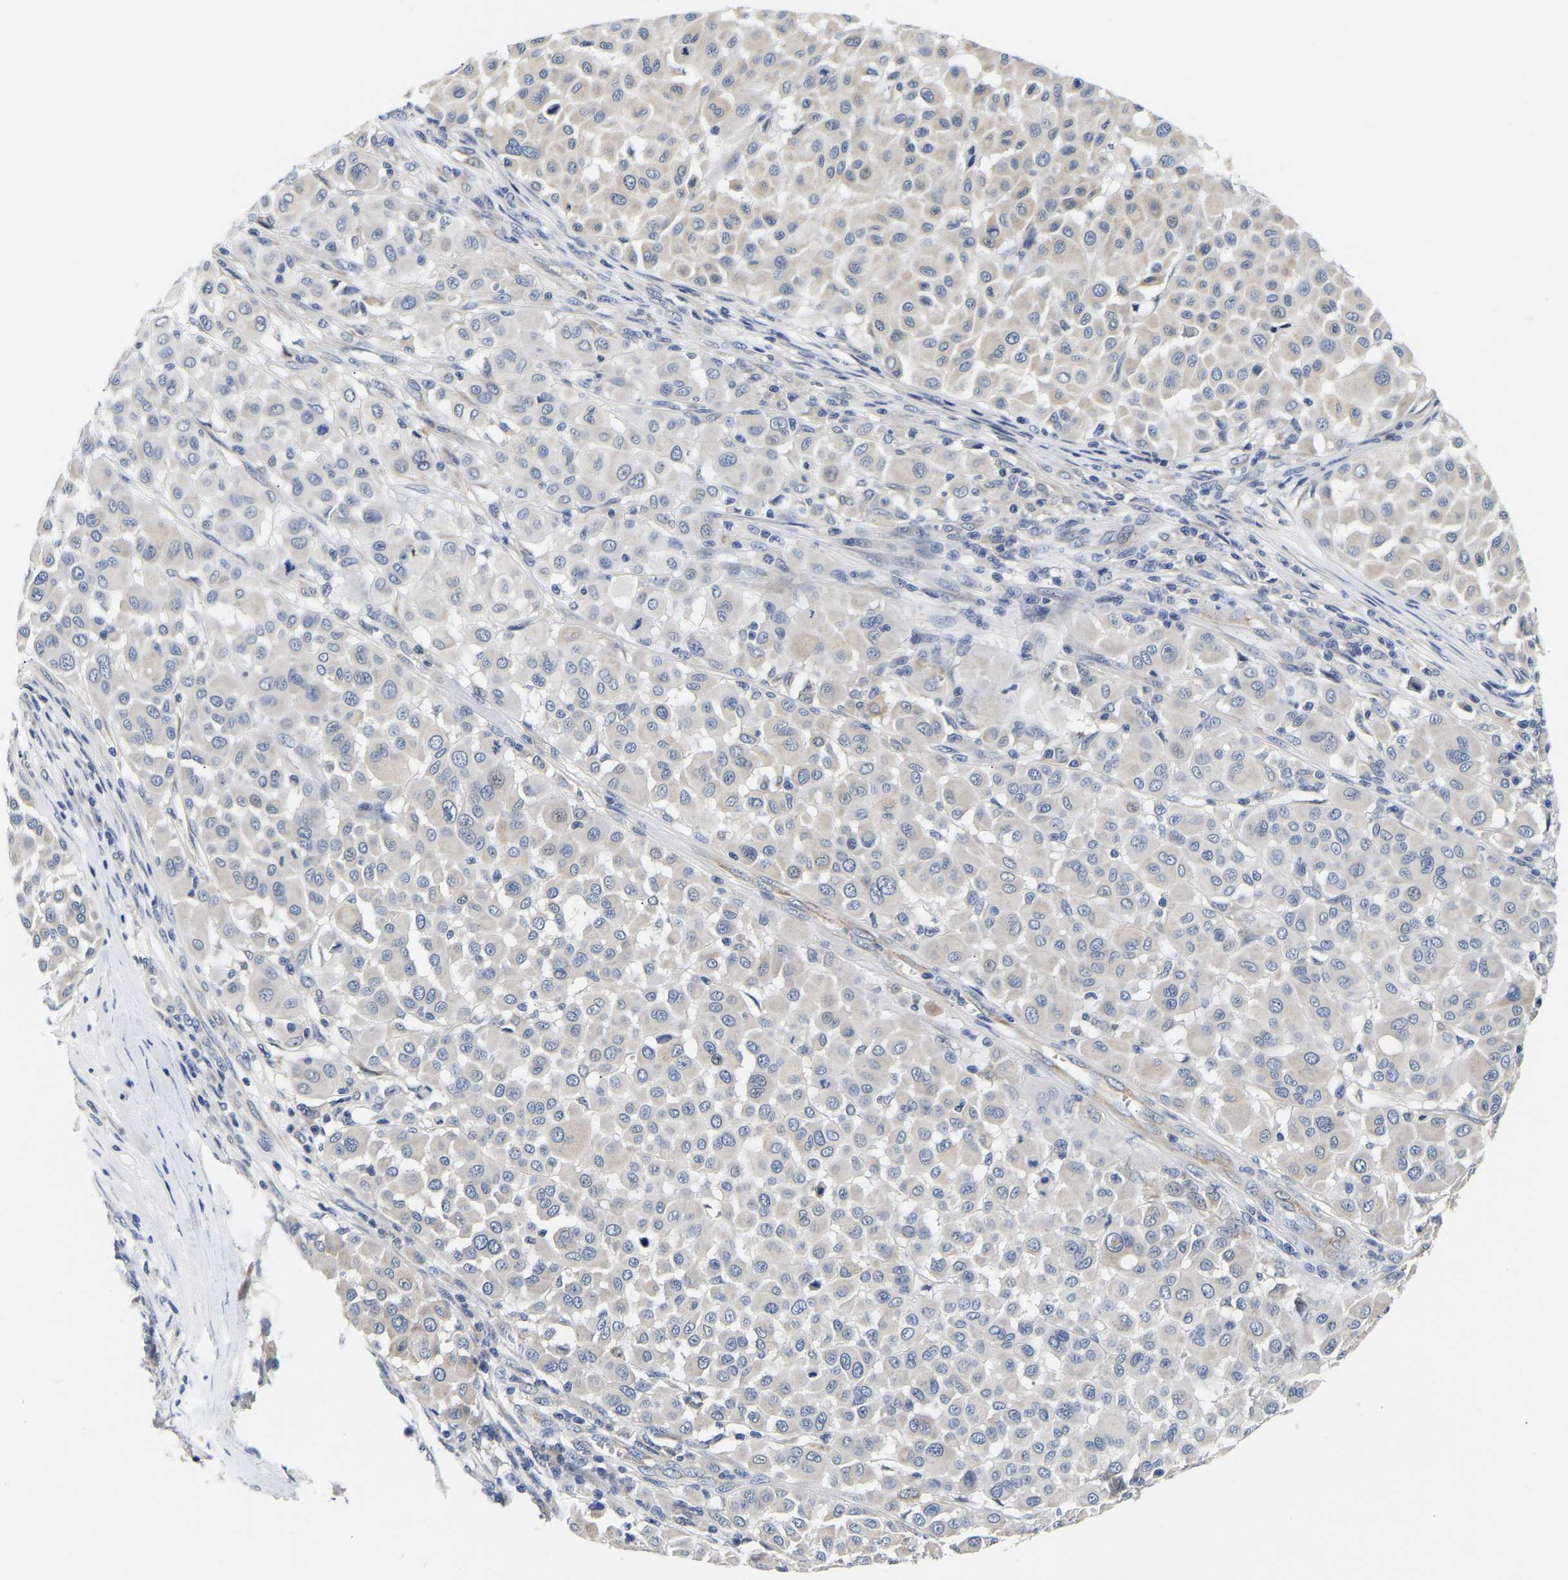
{"staining": {"intensity": "negative", "quantity": "none", "location": "none"}, "tissue": "melanoma", "cell_type": "Tumor cells", "image_type": "cancer", "snomed": [{"axis": "morphology", "description": "Malignant melanoma, Metastatic site"}, {"axis": "topography", "description": "Soft tissue"}], "caption": "The IHC histopathology image has no significant staining in tumor cells of malignant melanoma (metastatic site) tissue.", "gene": "RINT1", "patient": {"sex": "male", "age": 41}}